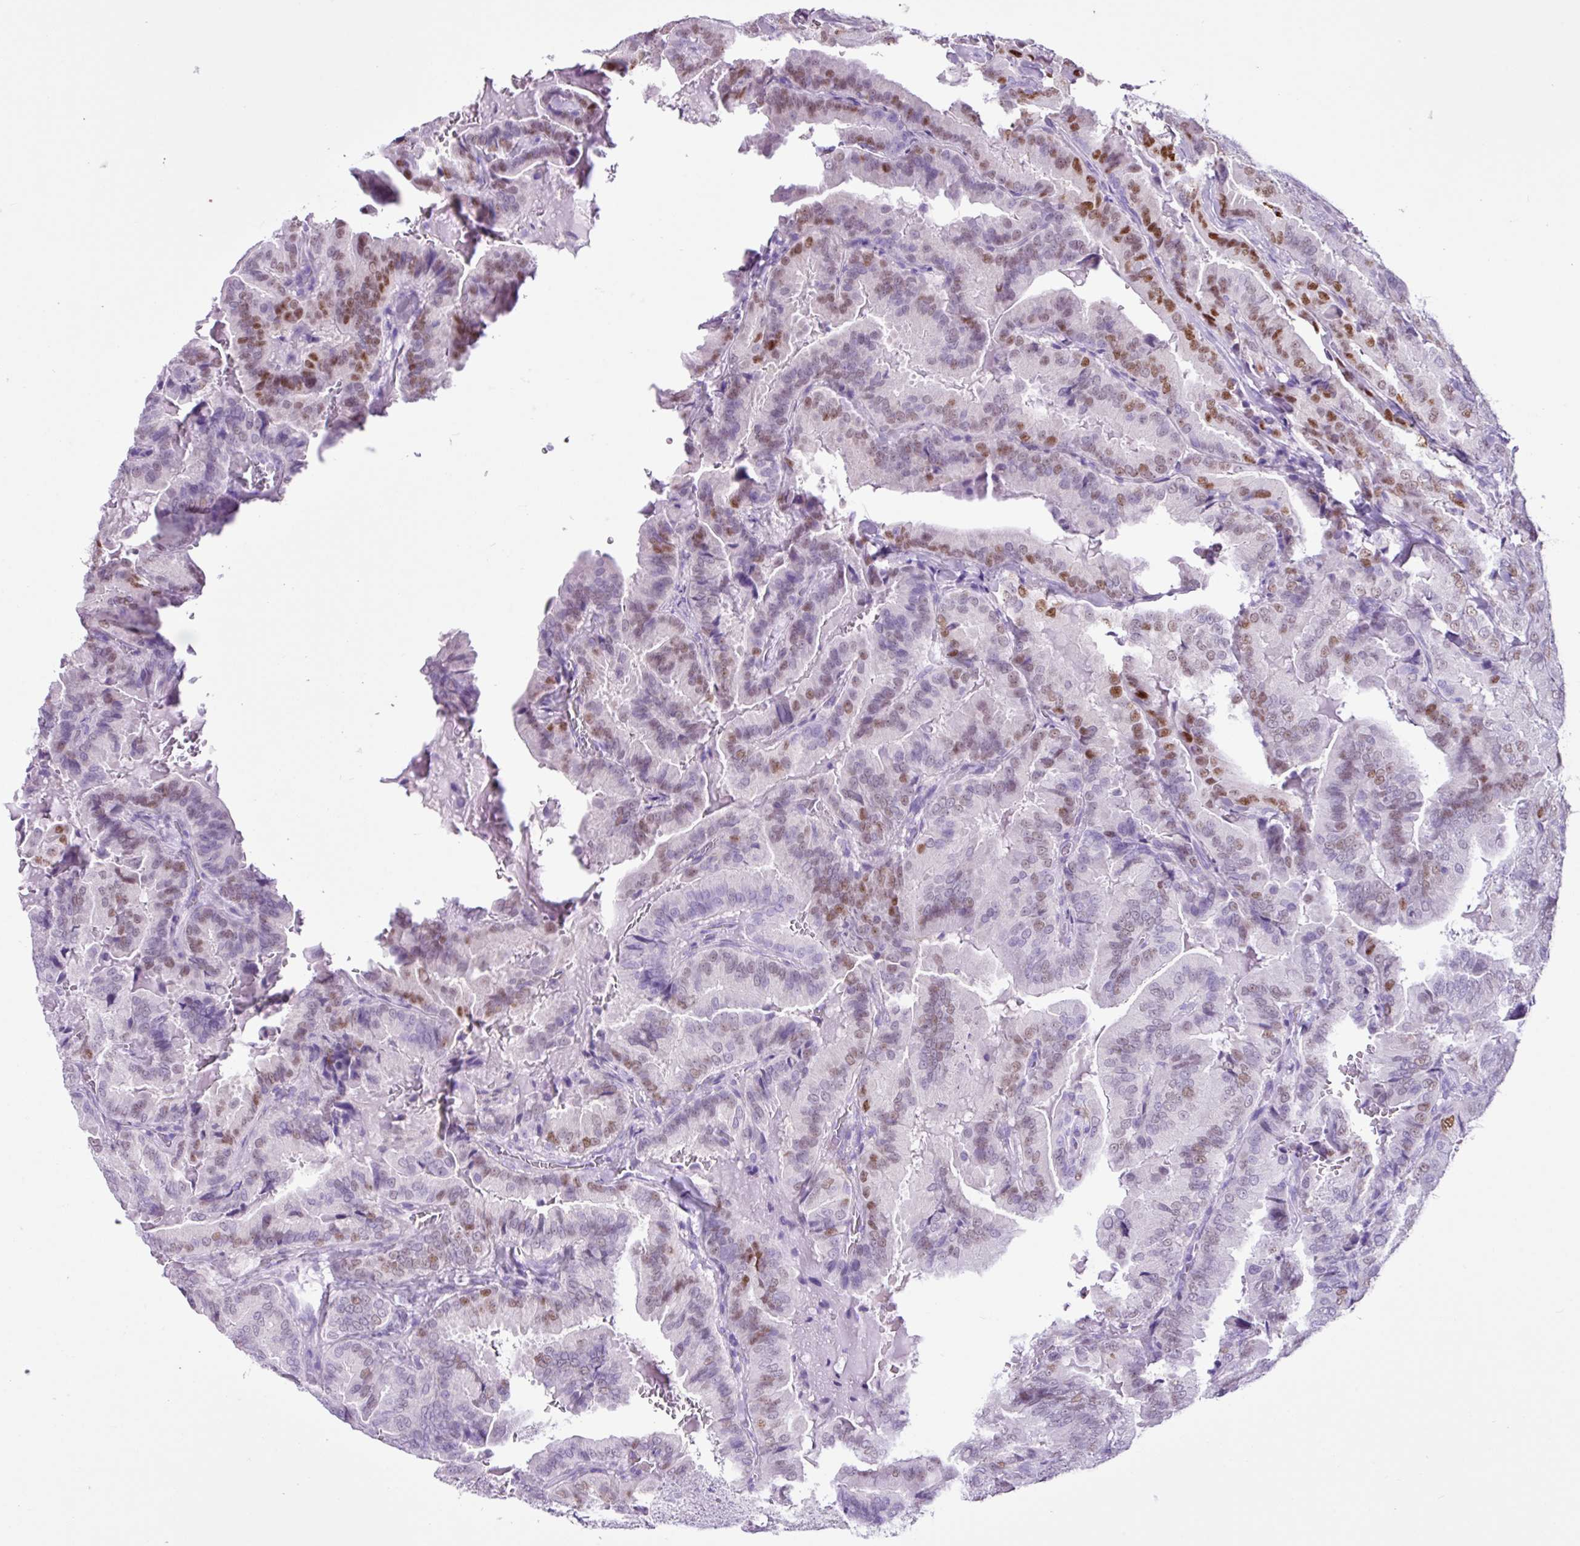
{"staining": {"intensity": "moderate", "quantity": "<25%", "location": "nuclear"}, "tissue": "thyroid cancer", "cell_type": "Tumor cells", "image_type": "cancer", "snomed": [{"axis": "morphology", "description": "Papillary adenocarcinoma, NOS"}, {"axis": "topography", "description": "Thyroid gland"}], "caption": "This histopathology image shows IHC staining of human thyroid papillary adenocarcinoma, with low moderate nuclear positivity in approximately <25% of tumor cells.", "gene": "PGR", "patient": {"sex": "male", "age": 61}}